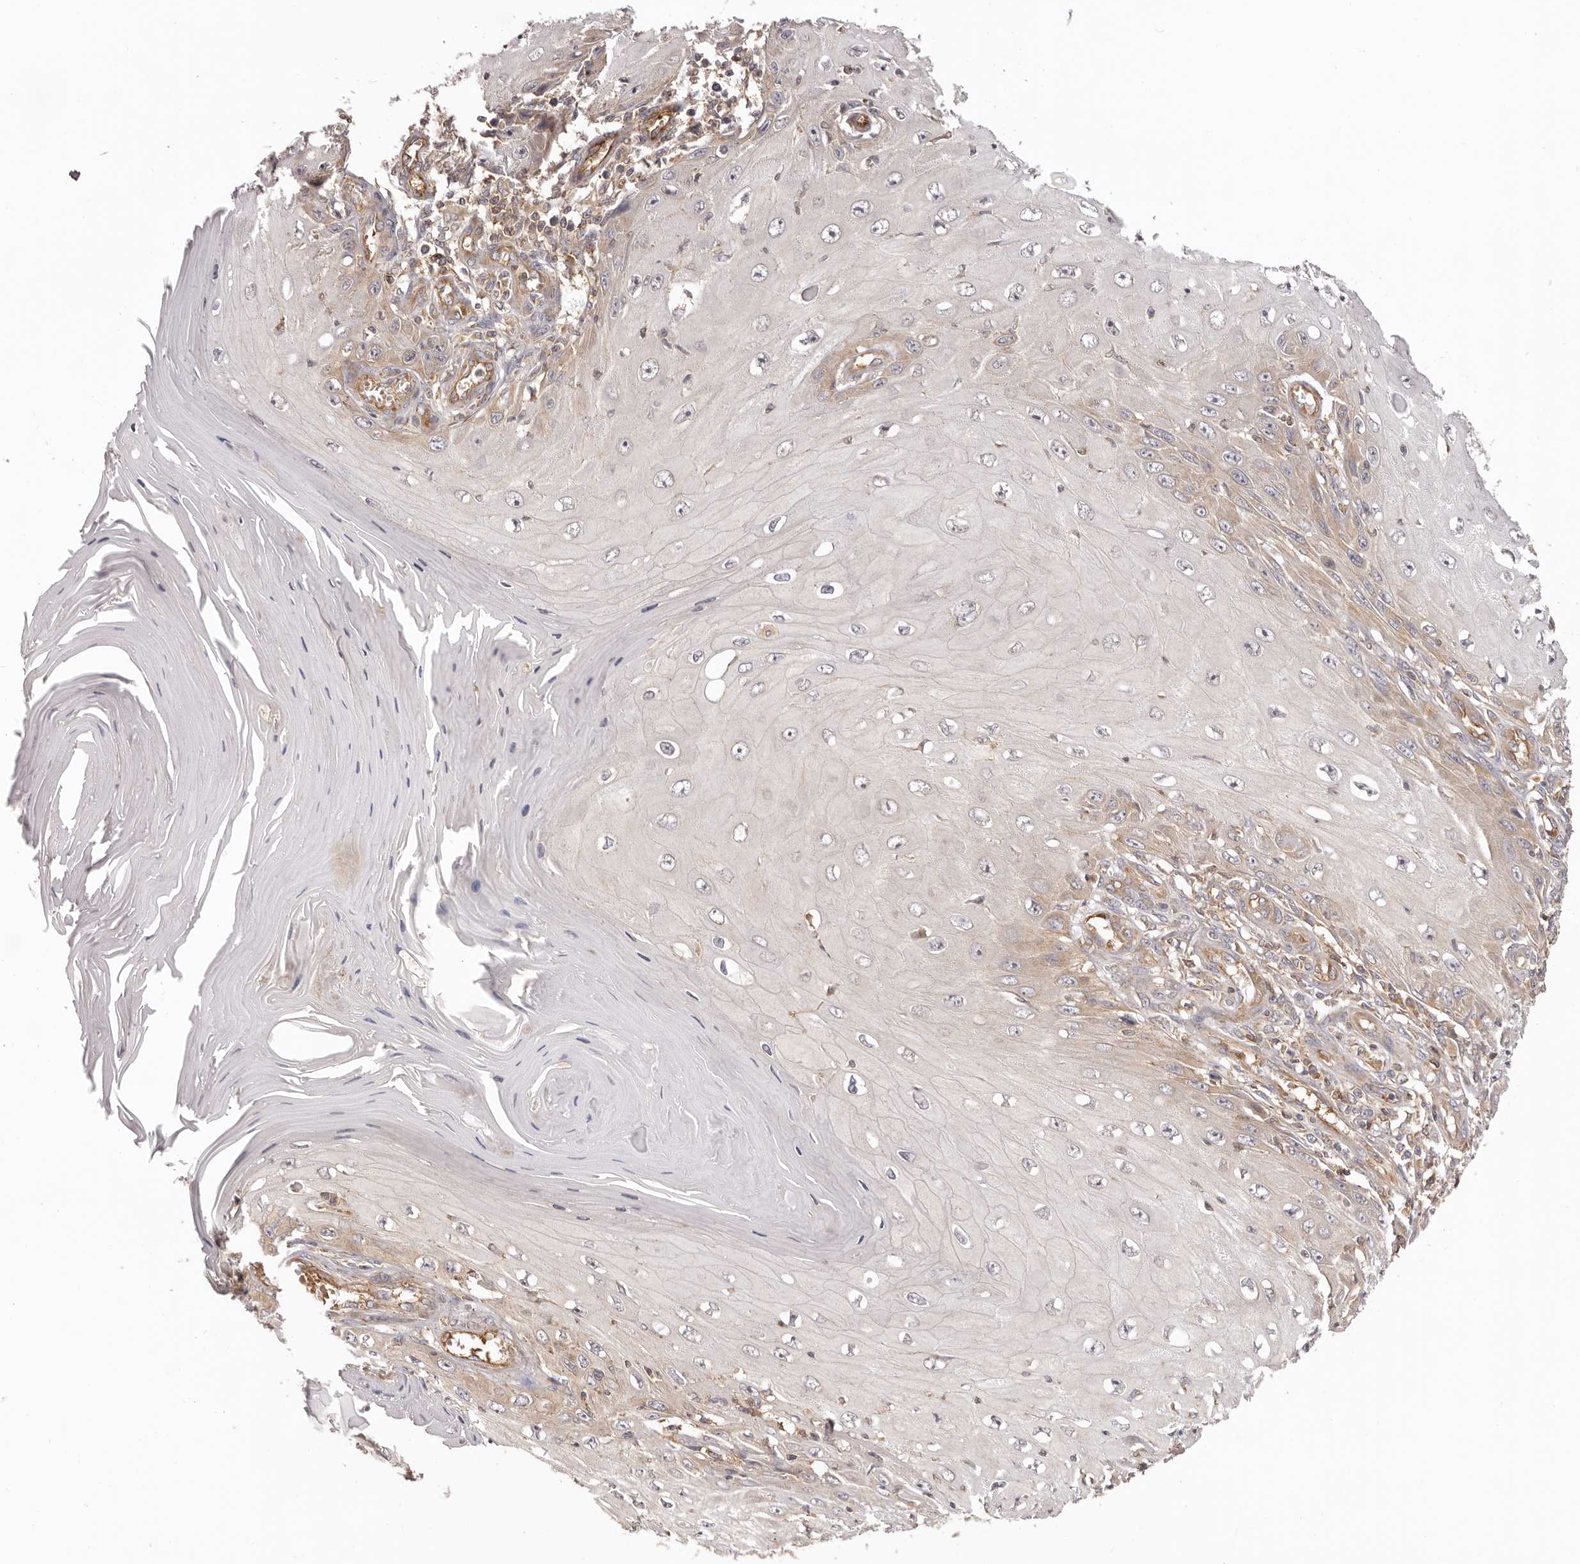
{"staining": {"intensity": "weak", "quantity": "25%-75%", "location": "cytoplasmic/membranous"}, "tissue": "skin cancer", "cell_type": "Tumor cells", "image_type": "cancer", "snomed": [{"axis": "morphology", "description": "Squamous cell carcinoma, NOS"}, {"axis": "topography", "description": "Skin"}], "caption": "The photomicrograph demonstrates immunohistochemical staining of skin cancer. There is weak cytoplasmic/membranous staining is appreciated in approximately 25%-75% of tumor cells.", "gene": "EEF1E1", "patient": {"sex": "female", "age": 73}}